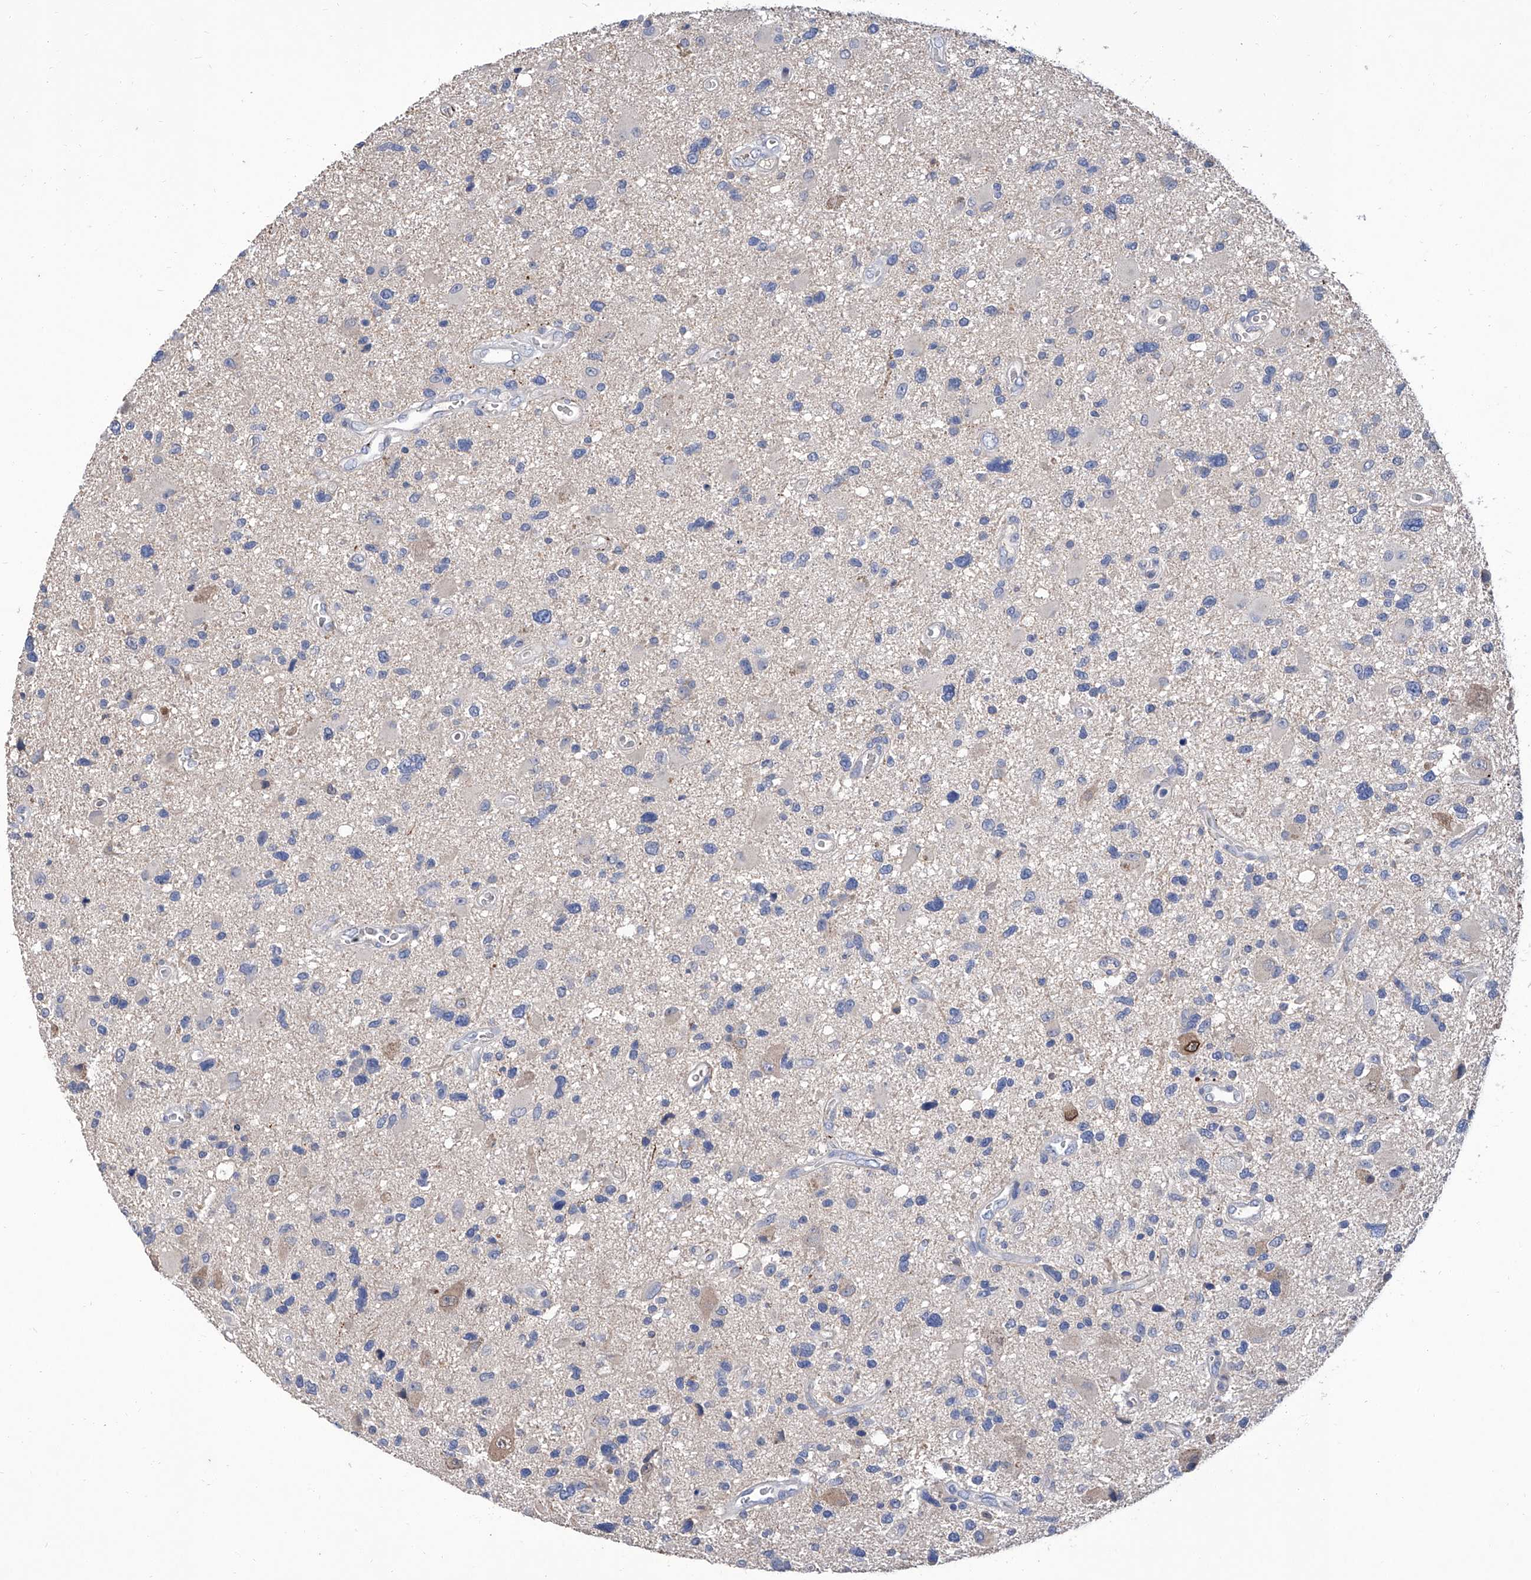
{"staining": {"intensity": "negative", "quantity": "none", "location": "none"}, "tissue": "glioma", "cell_type": "Tumor cells", "image_type": "cancer", "snomed": [{"axis": "morphology", "description": "Glioma, malignant, High grade"}, {"axis": "topography", "description": "Brain"}], "caption": "Tumor cells show no significant protein staining in glioma.", "gene": "GPT", "patient": {"sex": "male", "age": 33}}